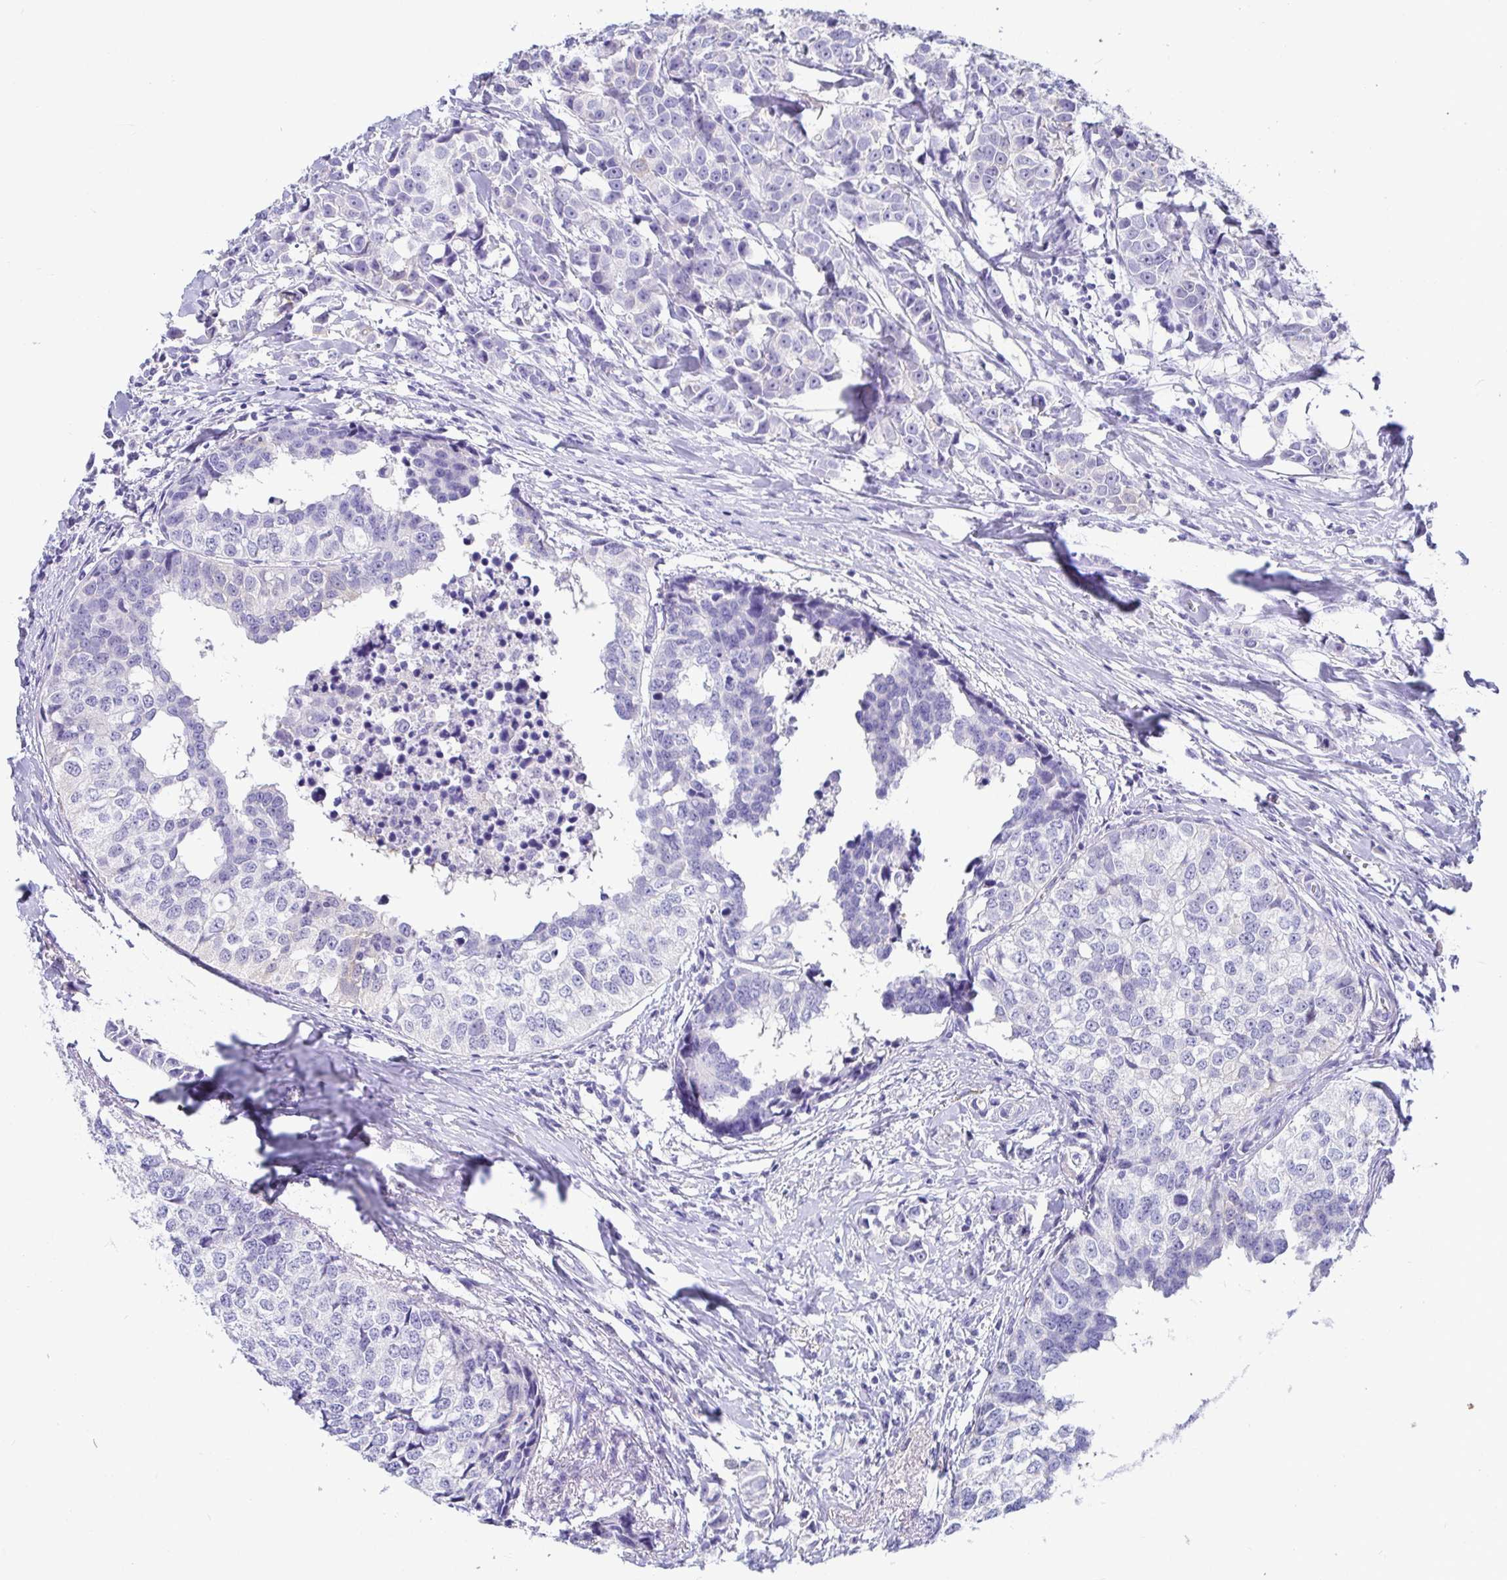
{"staining": {"intensity": "negative", "quantity": "none", "location": "none"}, "tissue": "breast cancer", "cell_type": "Tumor cells", "image_type": "cancer", "snomed": [{"axis": "morphology", "description": "Duct carcinoma"}, {"axis": "topography", "description": "Breast"}], "caption": "Photomicrograph shows no significant protein staining in tumor cells of invasive ductal carcinoma (breast).", "gene": "TMEM241", "patient": {"sex": "female", "age": 80}}